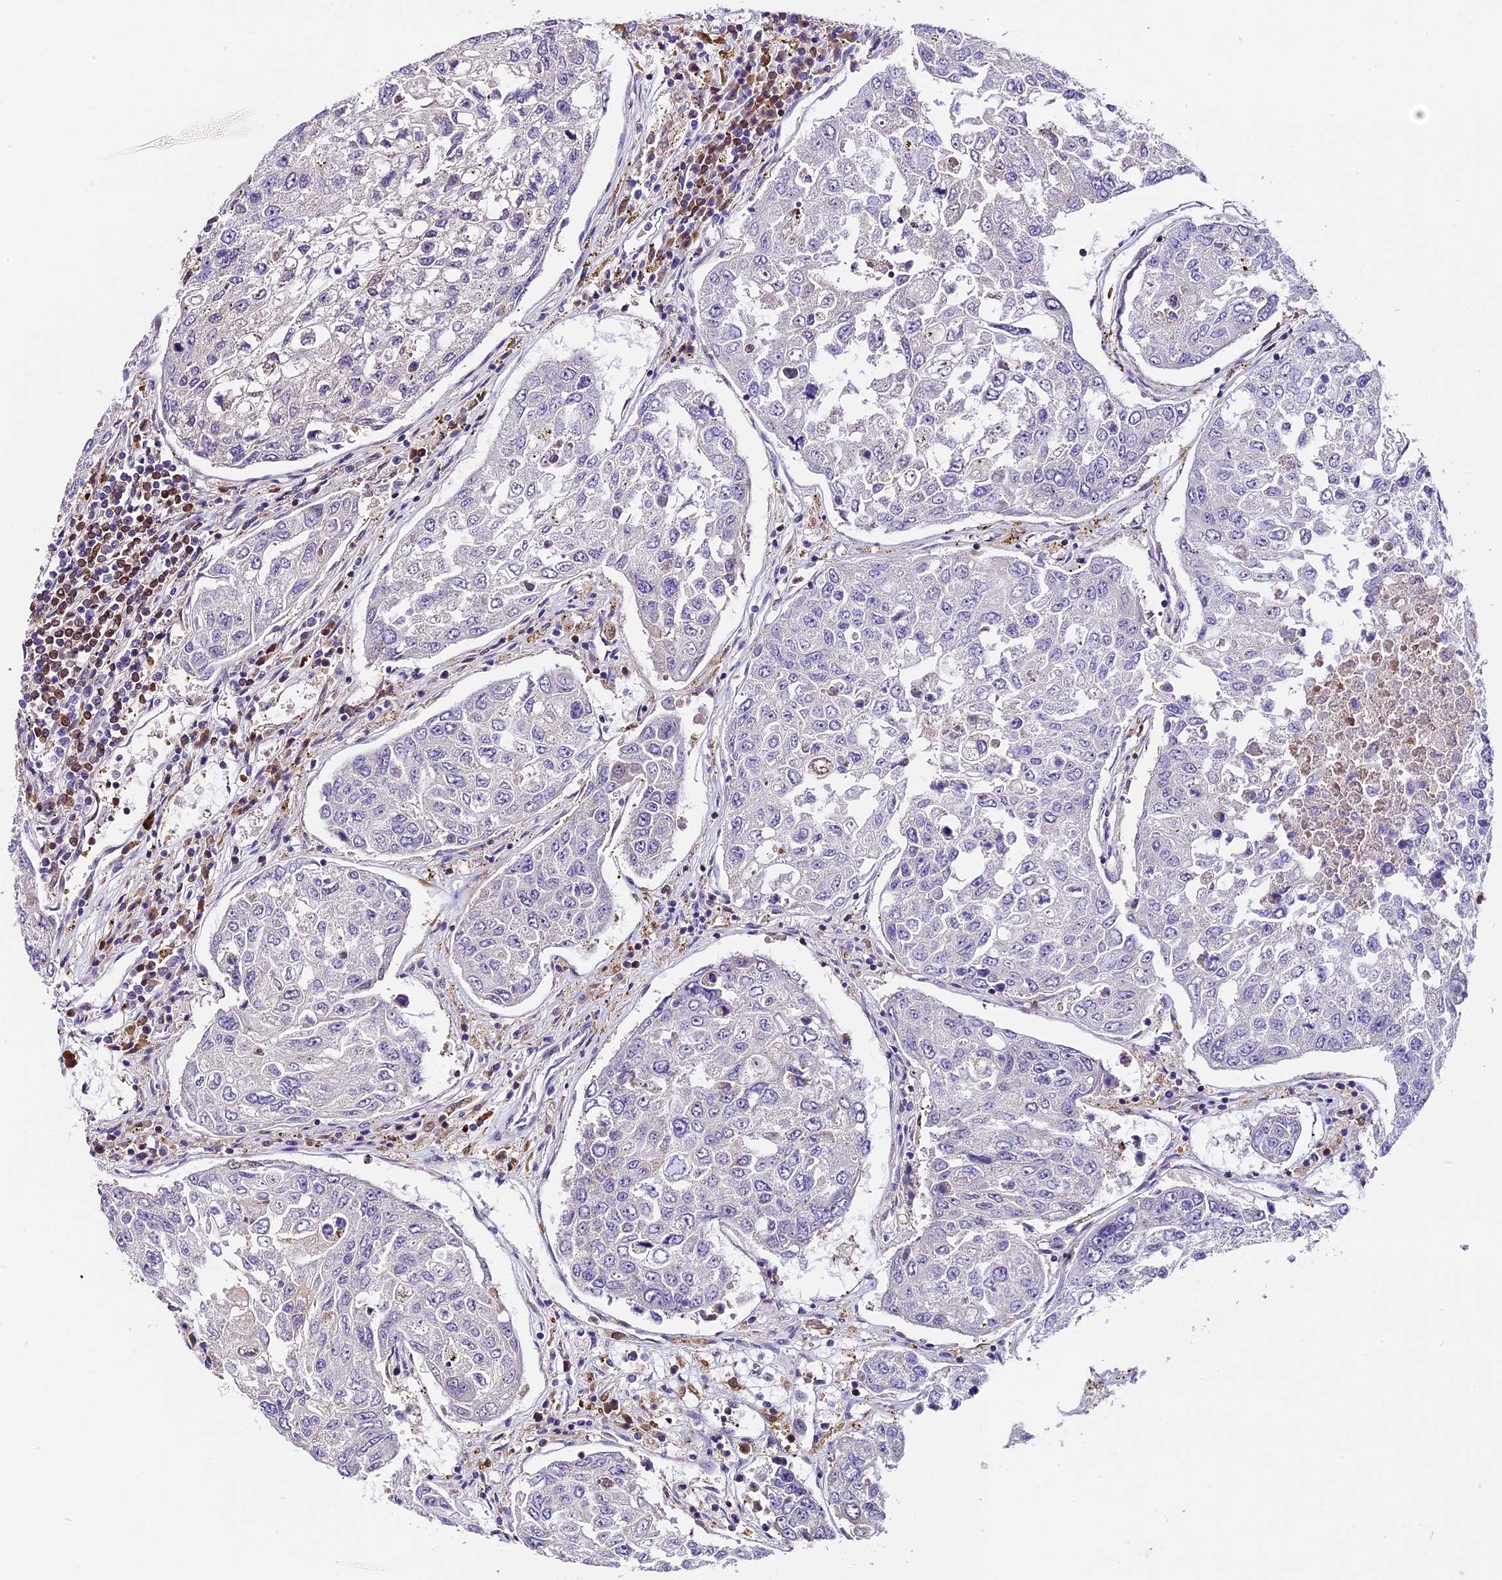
{"staining": {"intensity": "moderate", "quantity": "<25%", "location": "cytoplasmic/membranous,nuclear"}, "tissue": "urothelial cancer", "cell_type": "Tumor cells", "image_type": "cancer", "snomed": [{"axis": "morphology", "description": "Urothelial carcinoma, High grade"}, {"axis": "topography", "description": "Lymph node"}, {"axis": "topography", "description": "Urinary bladder"}], "caption": "The micrograph shows immunohistochemical staining of urothelial carcinoma (high-grade). There is moderate cytoplasmic/membranous and nuclear expression is identified in about <25% of tumor cells. Ihc stains the protein of interest in brown and the nuclei are stained blue.", "gene": "HERPUD1", "patient": {"sex": "male", "age": 51}}